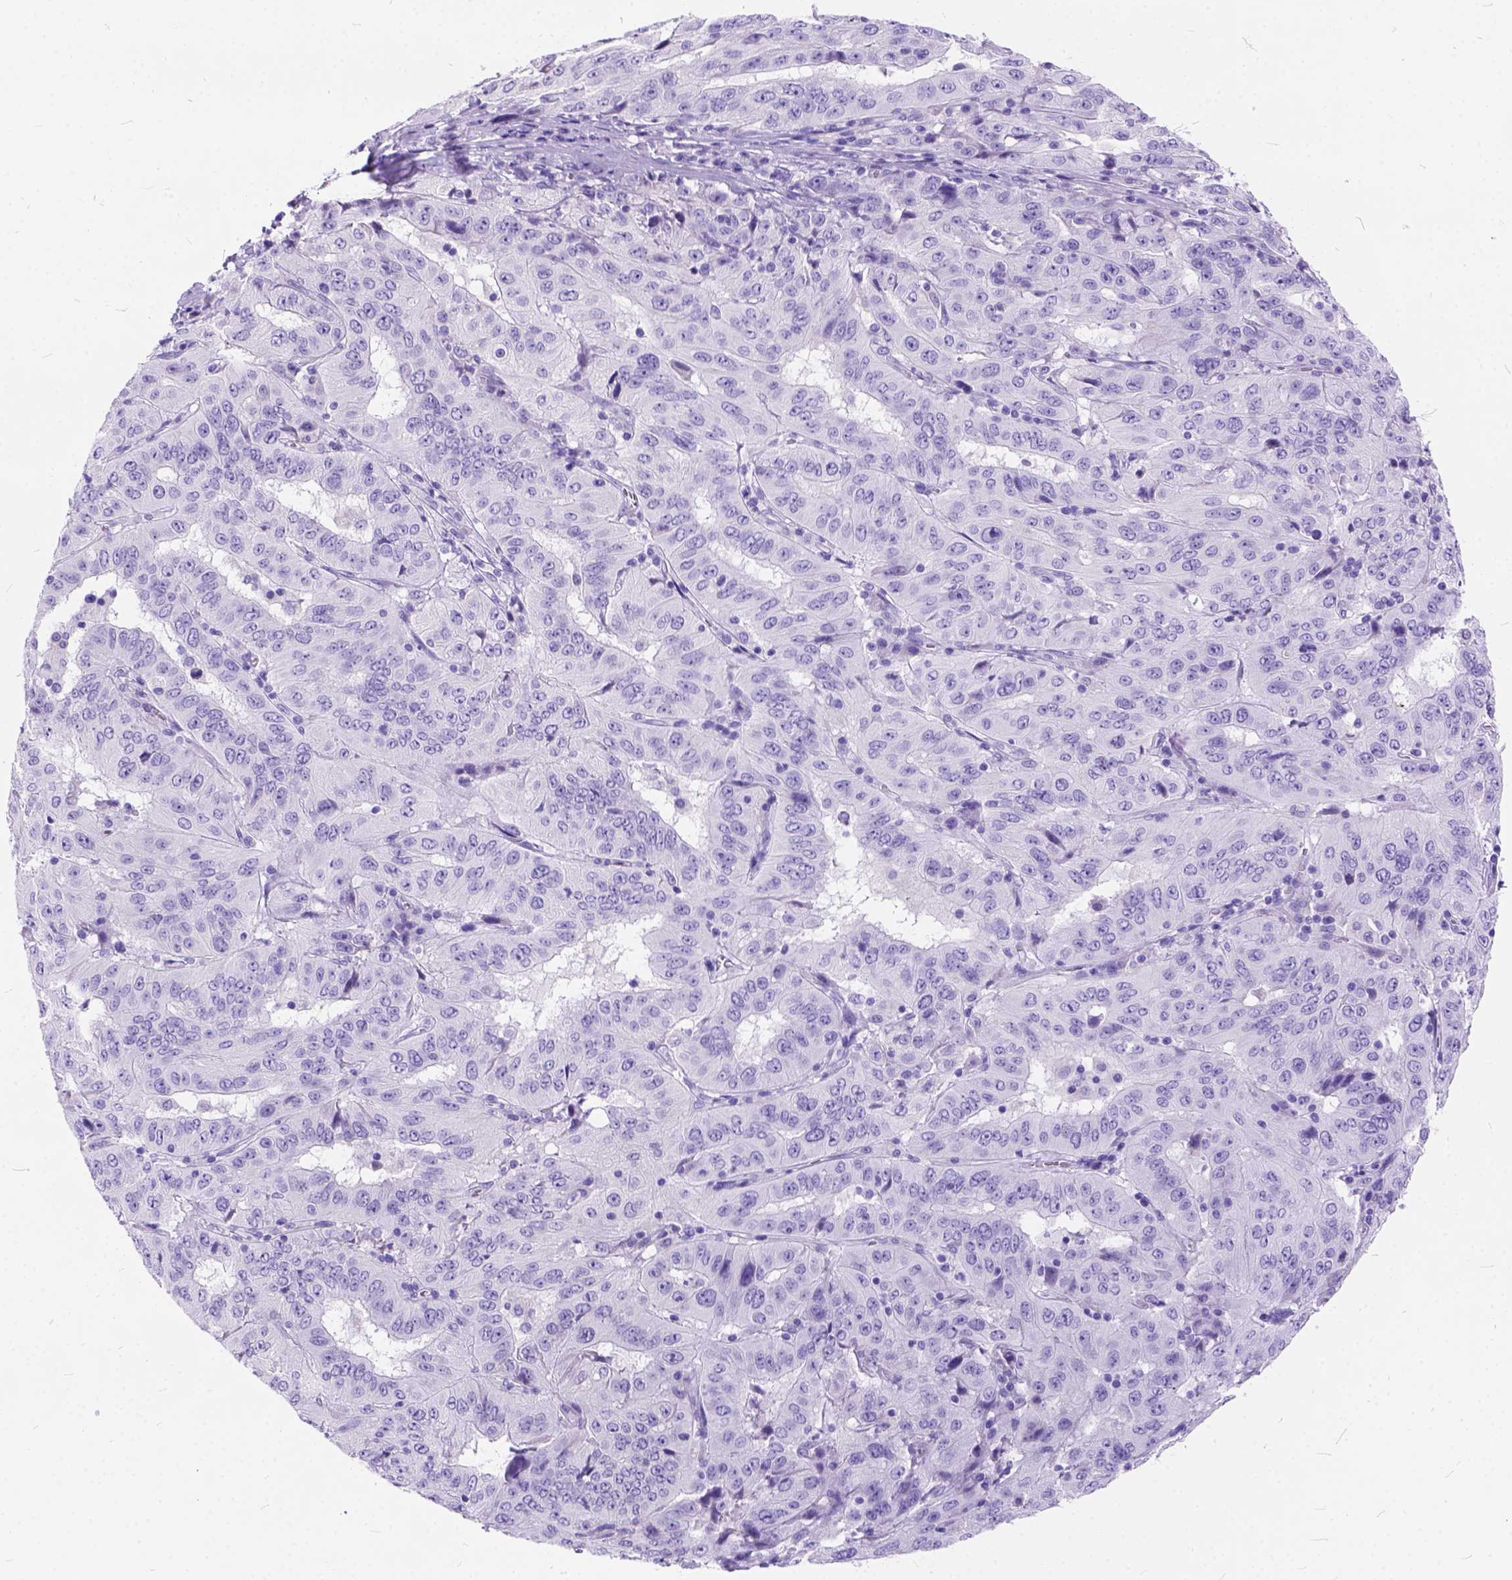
{"staining": {"intensity": "negative", "quantity": "none", "location": "none"}, "tissue": "pancreatic cancer", "cell_type": "Tumor cells", "image_type": "cancer", "snomed": [{"axis": "morphology", "description": "Adenocarcinoma, NOS"}, {"axis": "topography", "description": "Pancreas"}], "caption": "Pancreatic cancer (adenocarcinoma) stained for a protein using immunohistochemistry (IHC) reveals no staining tumor cells.", "gene": "C1QTNF3", "patient": {"sex": "male", "age": 63}}